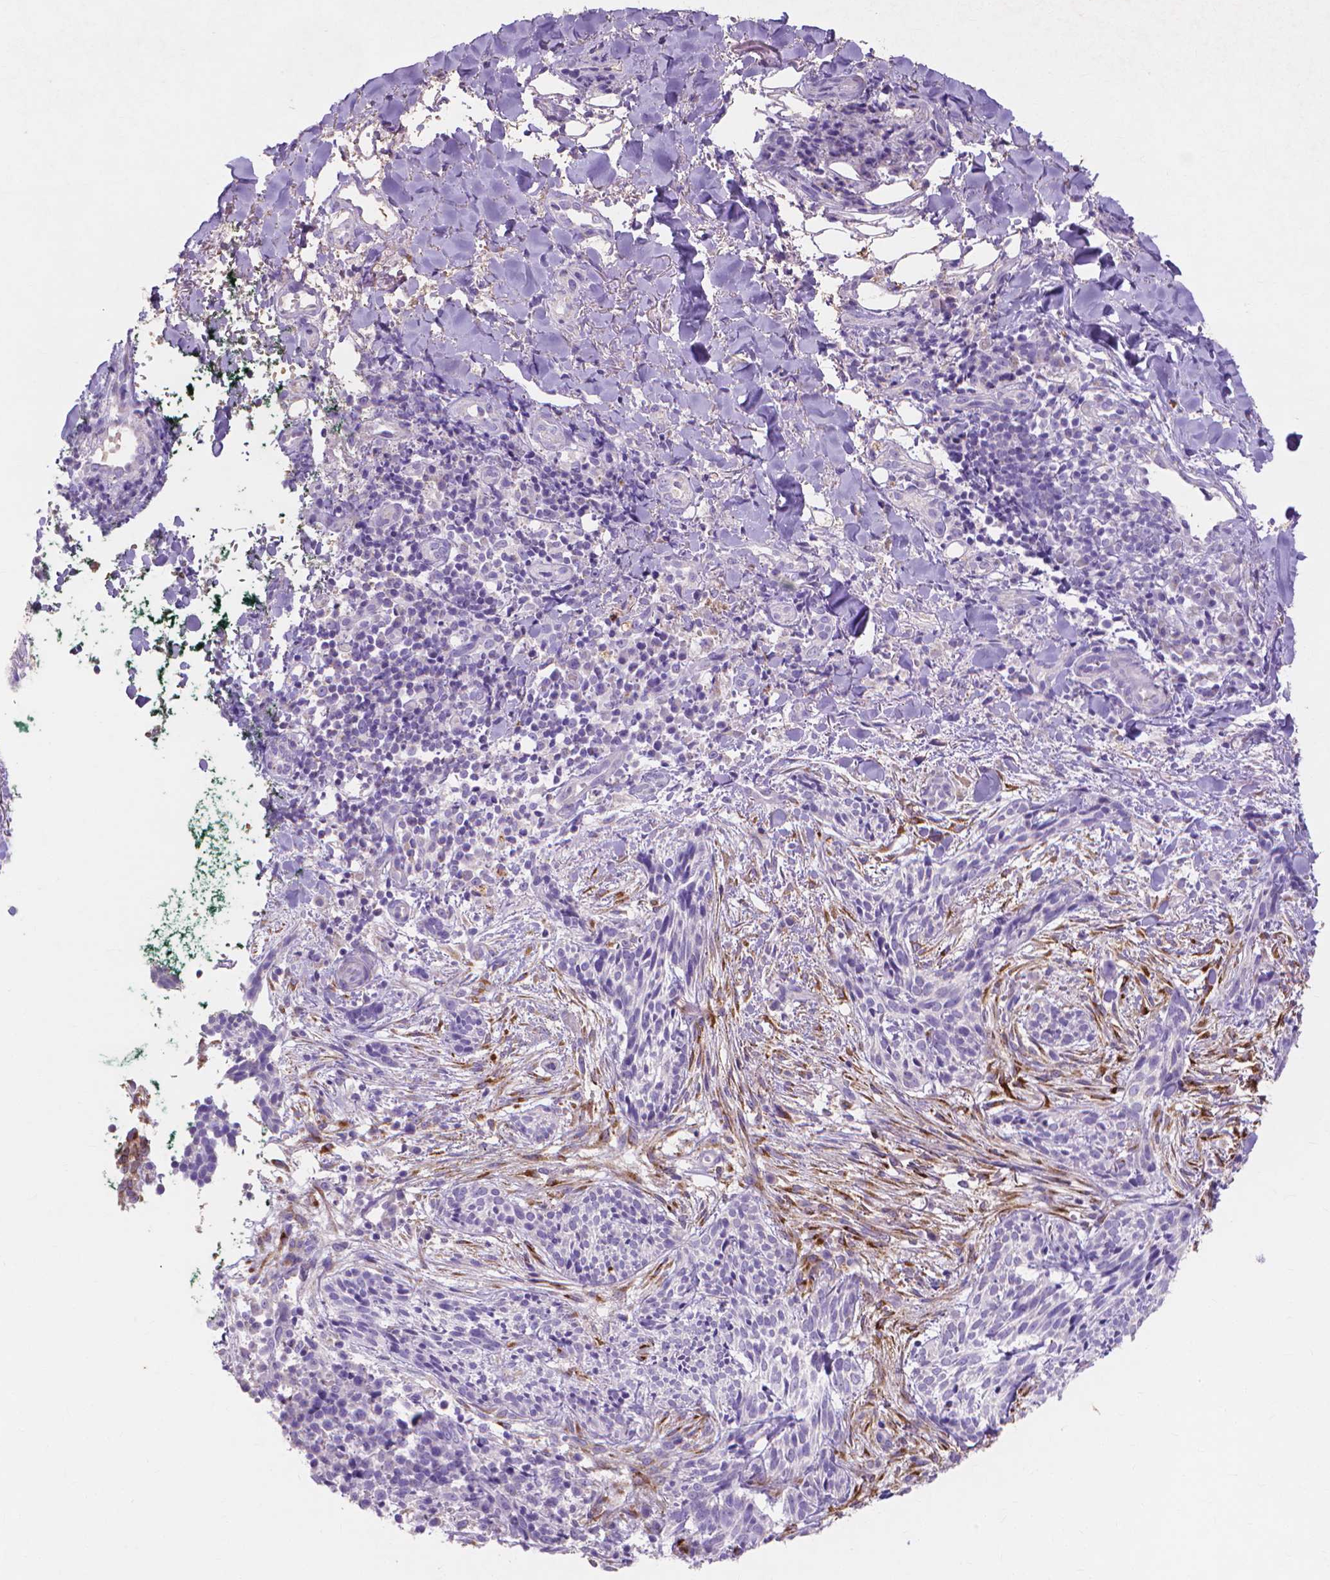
{"staining": {"intensity": "negative", "quantity": "none", "location": "none"}, "tissue": "skin cancer", "cell_type": "Tumor cells", "image_type": "cancer", "snomed": [{"axis": "morphology", "description": "Basal cell carcinoma"}, {"axis": "topography", "description": "Skin"}], "caption": "The photomicrograph demonstrates no significant positivity in tumor cells of basal cell carcinoma (skin).", "gene": "MMP11", "patient": {"sex": "male", "age": 71}}